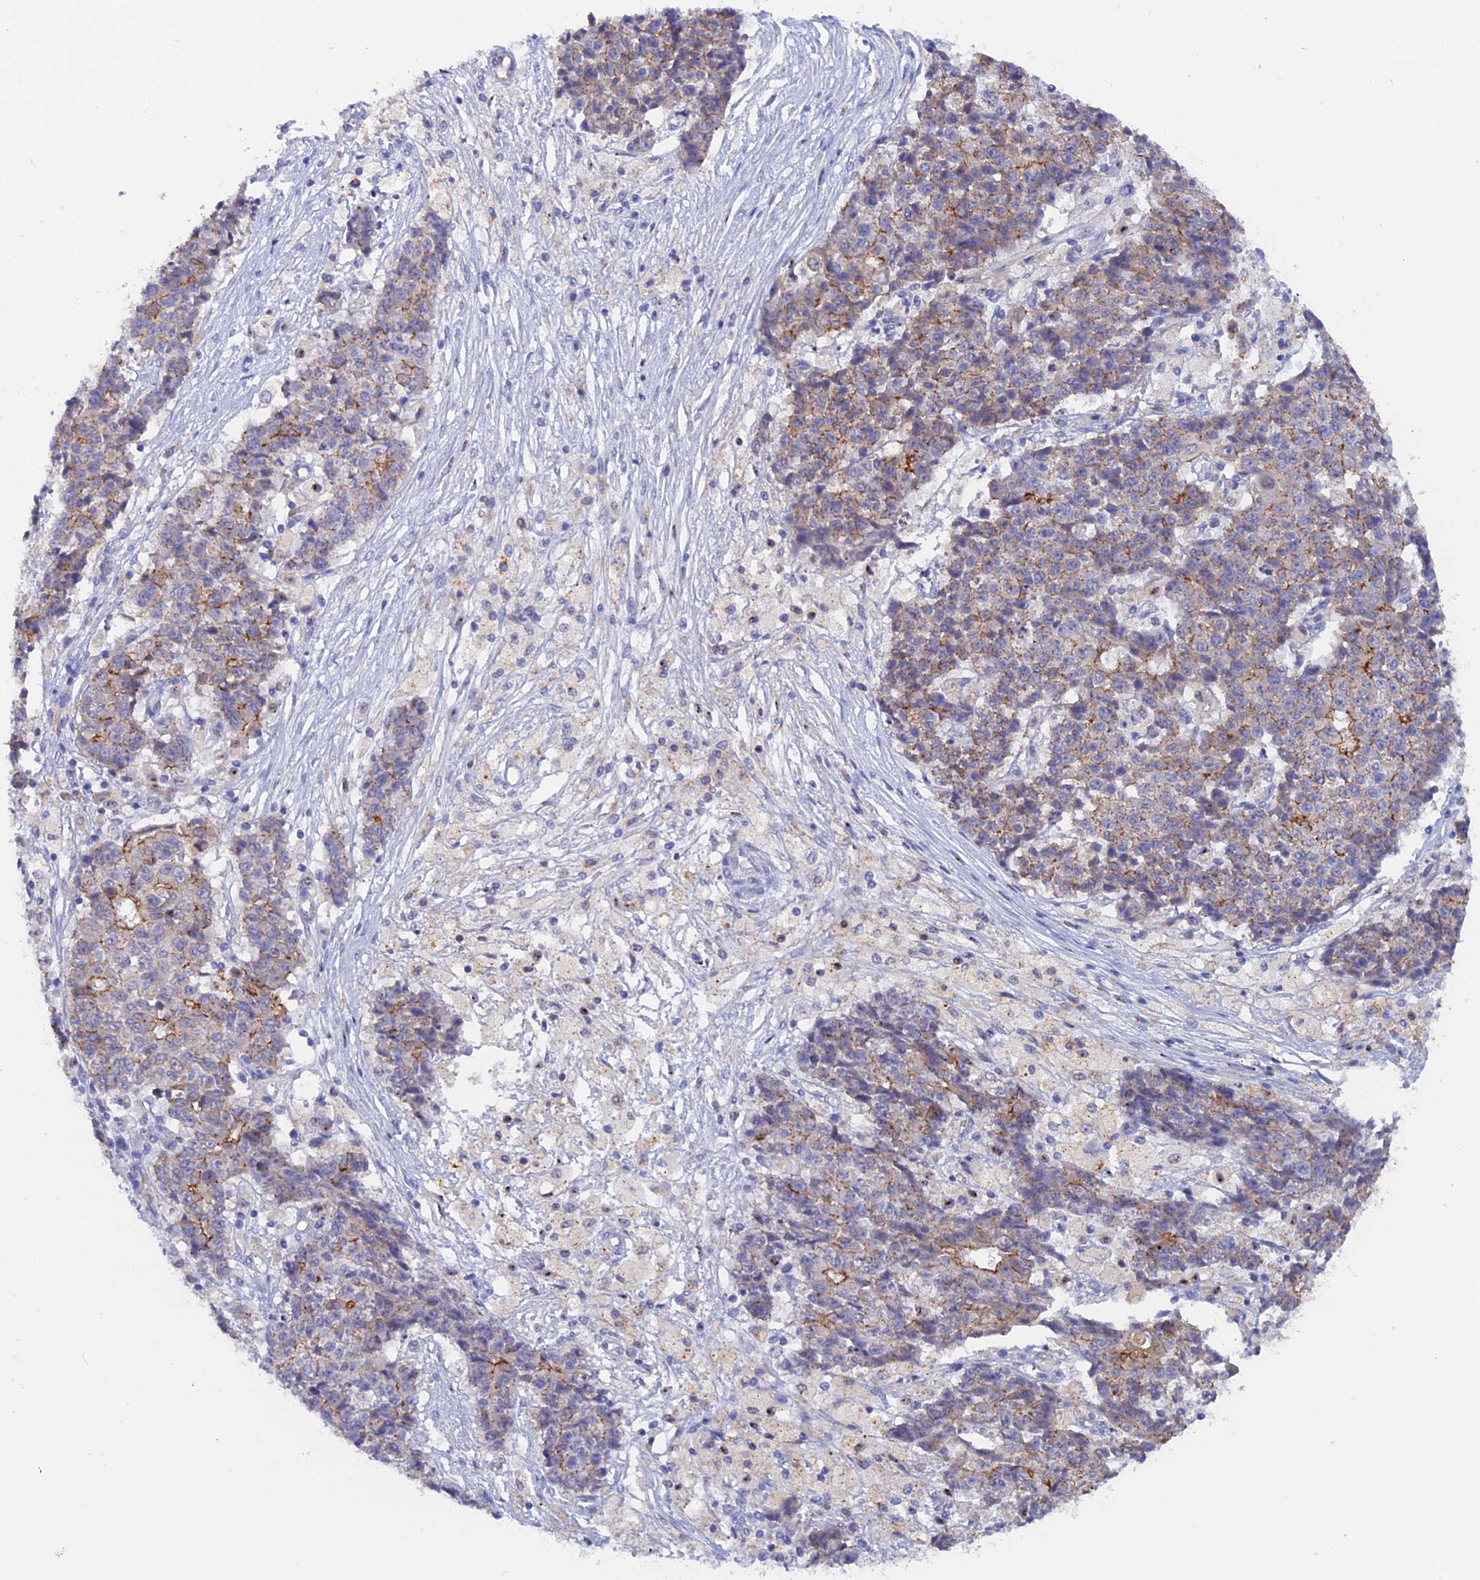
{"staining": {"intensity": "moderate", "quantity": "<25%", "location": "cytoplasmic/membranous"}, "tissue": "ovarian cancer", "cell_type": "Tumor cells", "image_type": "cancer", "snomed": [{"axis": "morphology", "description": "Carcinoma, endometroid"}, {"axis": "topography", "description": "Ovary"}], "caption": "Protein expression analysis of ovarian endometroid carcinoma displays moderate cytoplasmic/membranous staining in about <25% of tumor cells.", "gene": "GK5", "patient": {"sex": "female", "age": 42}}